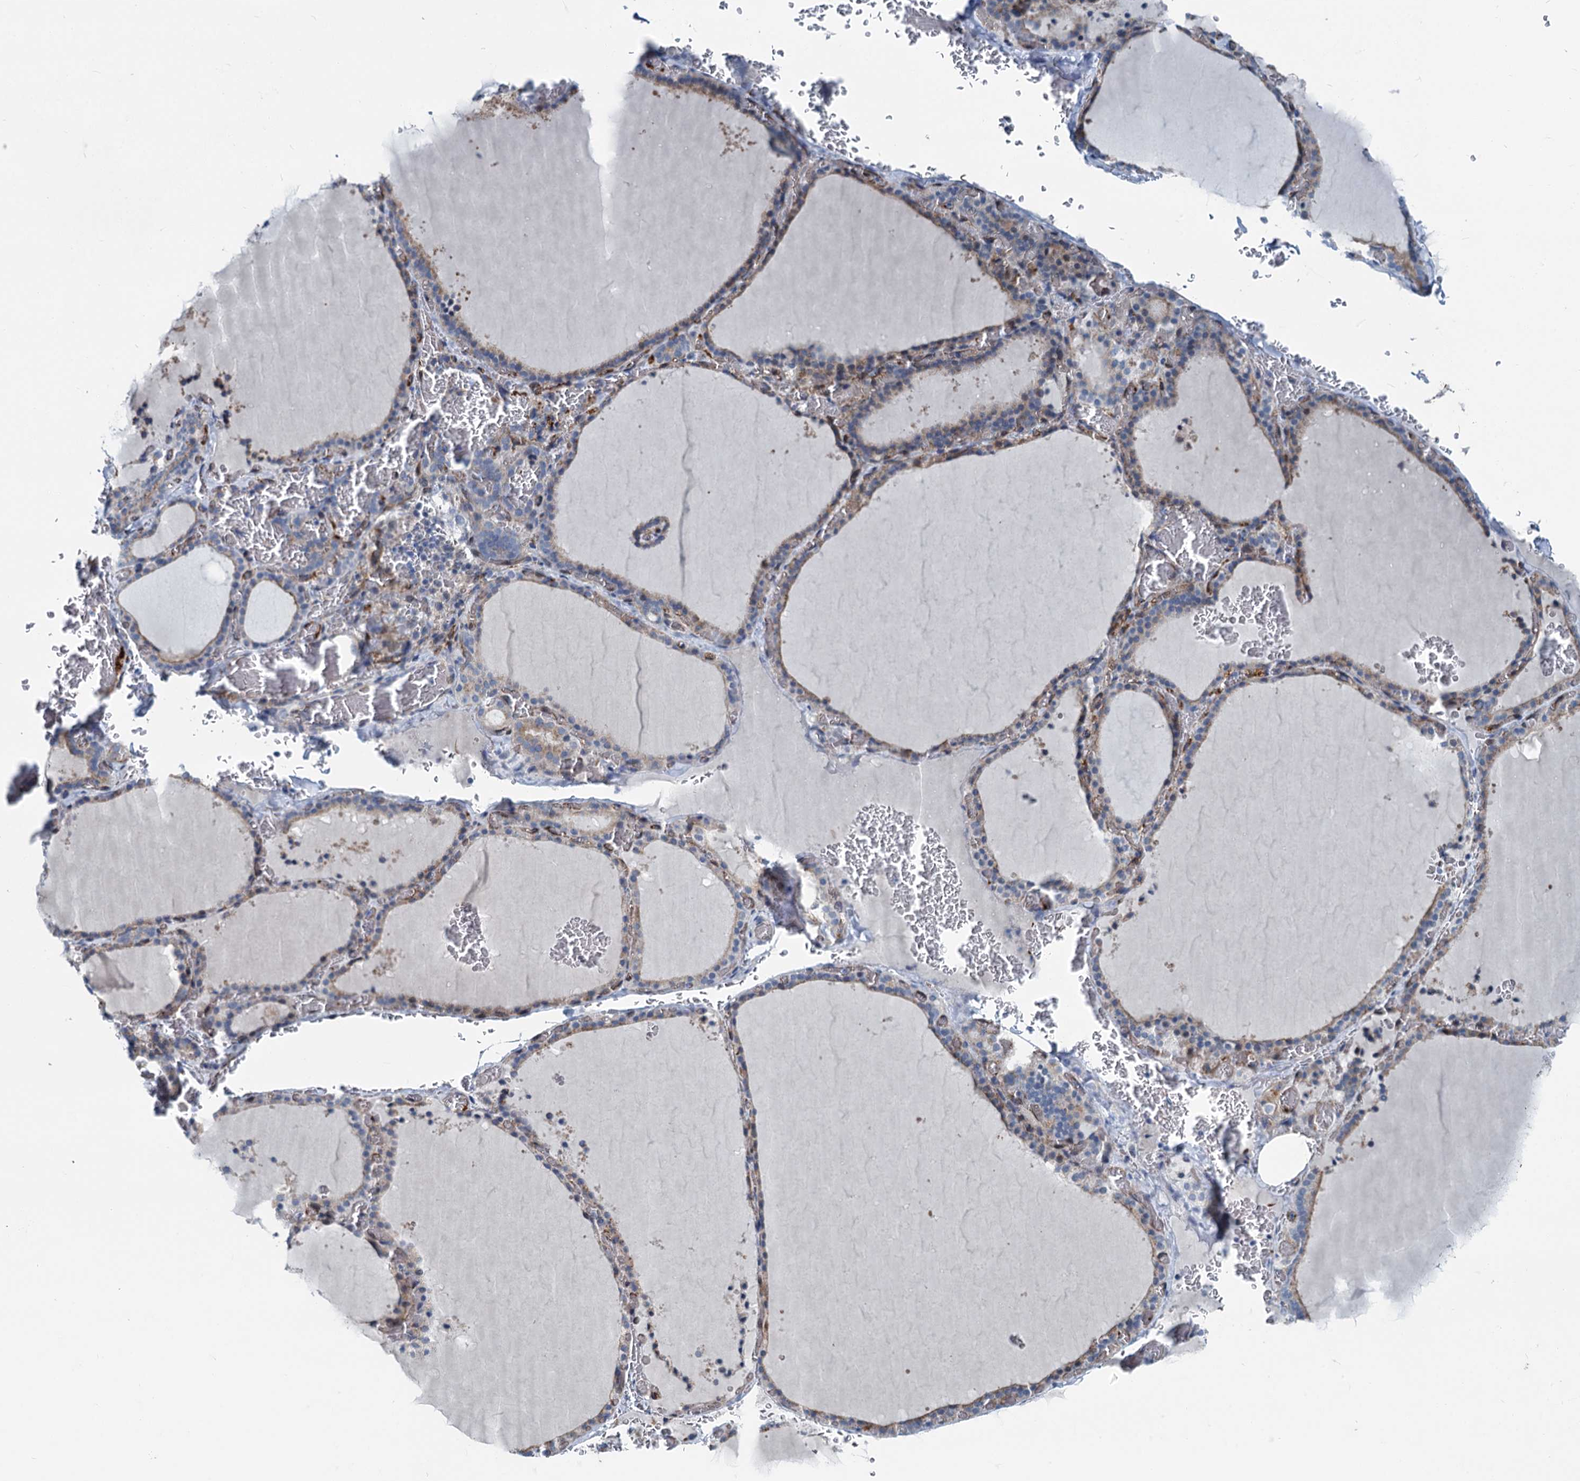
{"staining": {"intensity": "moderate", "quantity": "<25%", "location": "cytoplasmic/membranous"}, "tissue": "thyroid gland", "cell_type": "Glandular cells", "image_type": "normal", "snomed": [{"axis": "morphology", "description": "Normal tissue, NOS"}, {"axis": "topography", "description": "Thyroid gland"}], "caption": "This micrograph shows immunohistochemistry staining of normal human thyroid gland, with low moderate cytoplasmic/membranous staining in approximately <25% of glandular cells.", "gene": "ASXL3", "patient": {"sex": "female", "age": 39}}